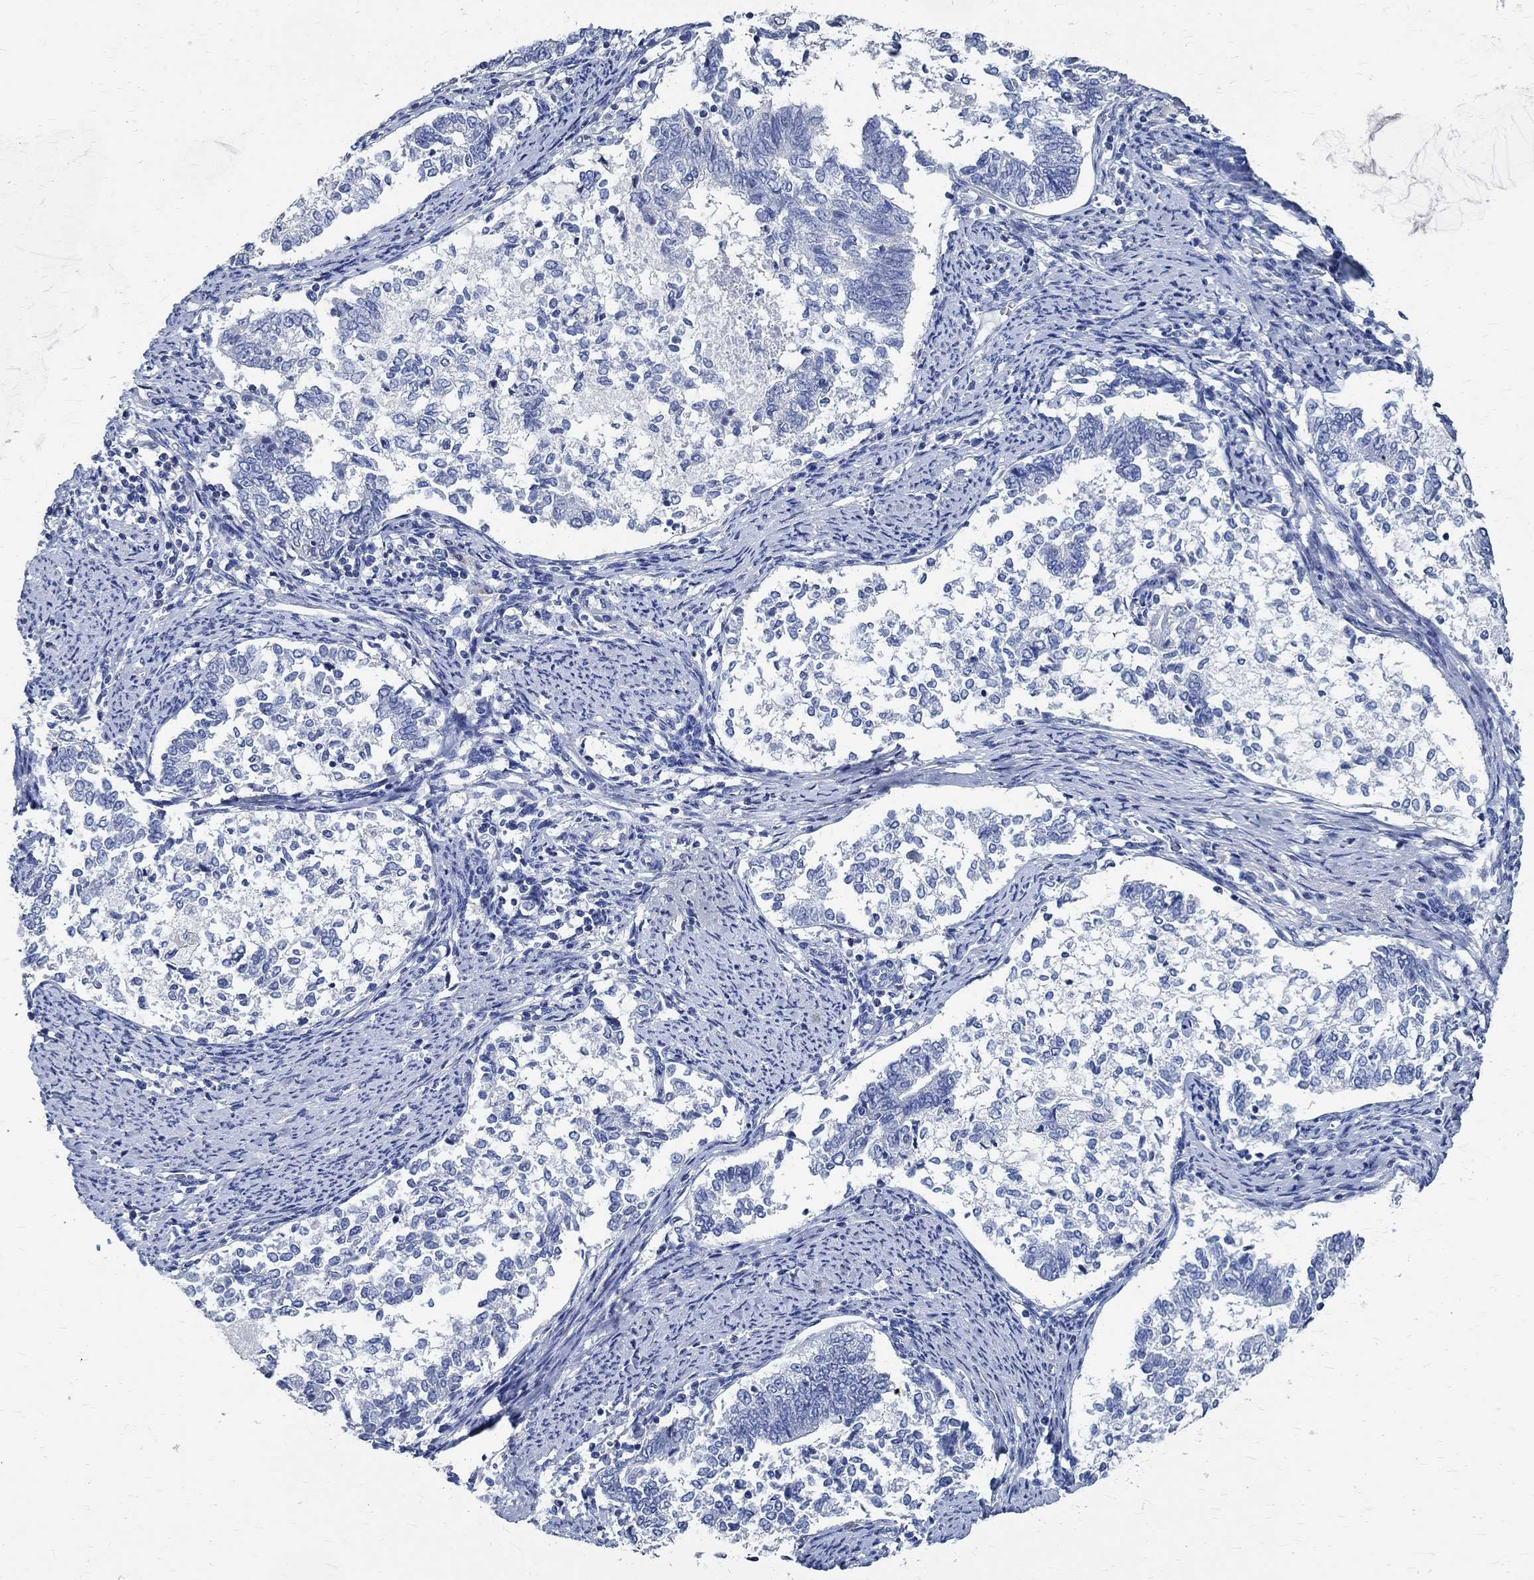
{"staining": {"intensity": "negative", "quantity": "none", "location": "none"}, "tissue": "endometrial cancer", "cell_type": "Tumor cells", "image_type": "cancer", "snomed": [{"axis": "morphology", "description": "Adenocarcinoma, NOS"}, {"axis": "topography", "description": "Endometrium"}], "caption": "DAB (3,3'-diaminobenzidine) immunohistochemical staining of human endometrial cancer (adenocarcinoma) displays no significant expression in tumor cells.", "gene": "PRX", "patient": {"sex": "female", "age": 65}}